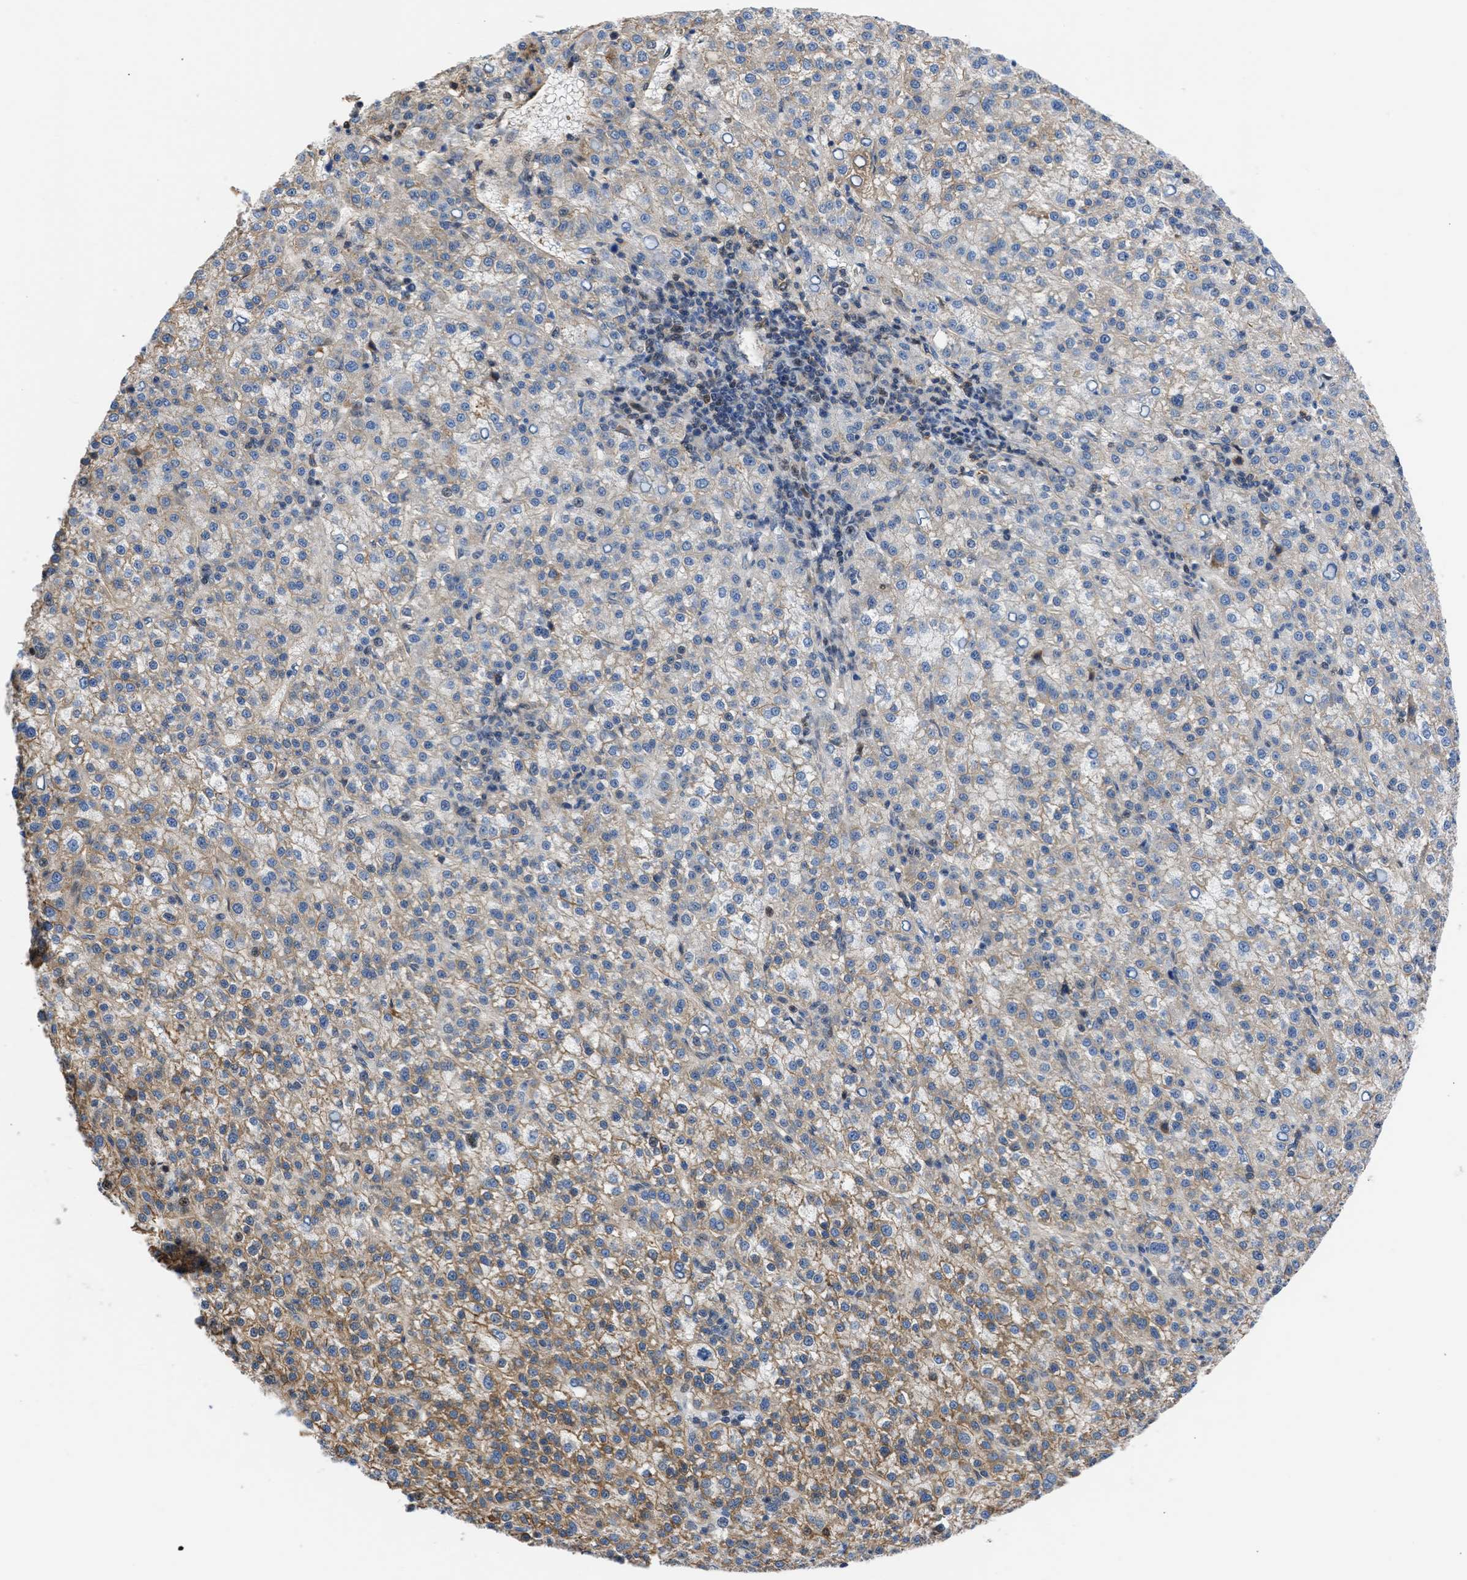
{"staining": {"intensity": "weak", "quantity": "25%-75%", "location": "cytoplasmic/membranous"}, "tissue": "liver cancer", "cell_type": "Tumor cells", "image_type": "cancer", "snomed": [{"axis": "morphology", "description": "Carcinoma, Hepatocellular, NOS"}, {"axis": "topography", "description": "Liver"}], "caption": "Tumor cells demonstrate weak cytoplasmic/membranous positivity in about 25%-75% of cells in liver cancer.", "gene": "MAS1L", "patient": {"sex": "female", "age": 58}}